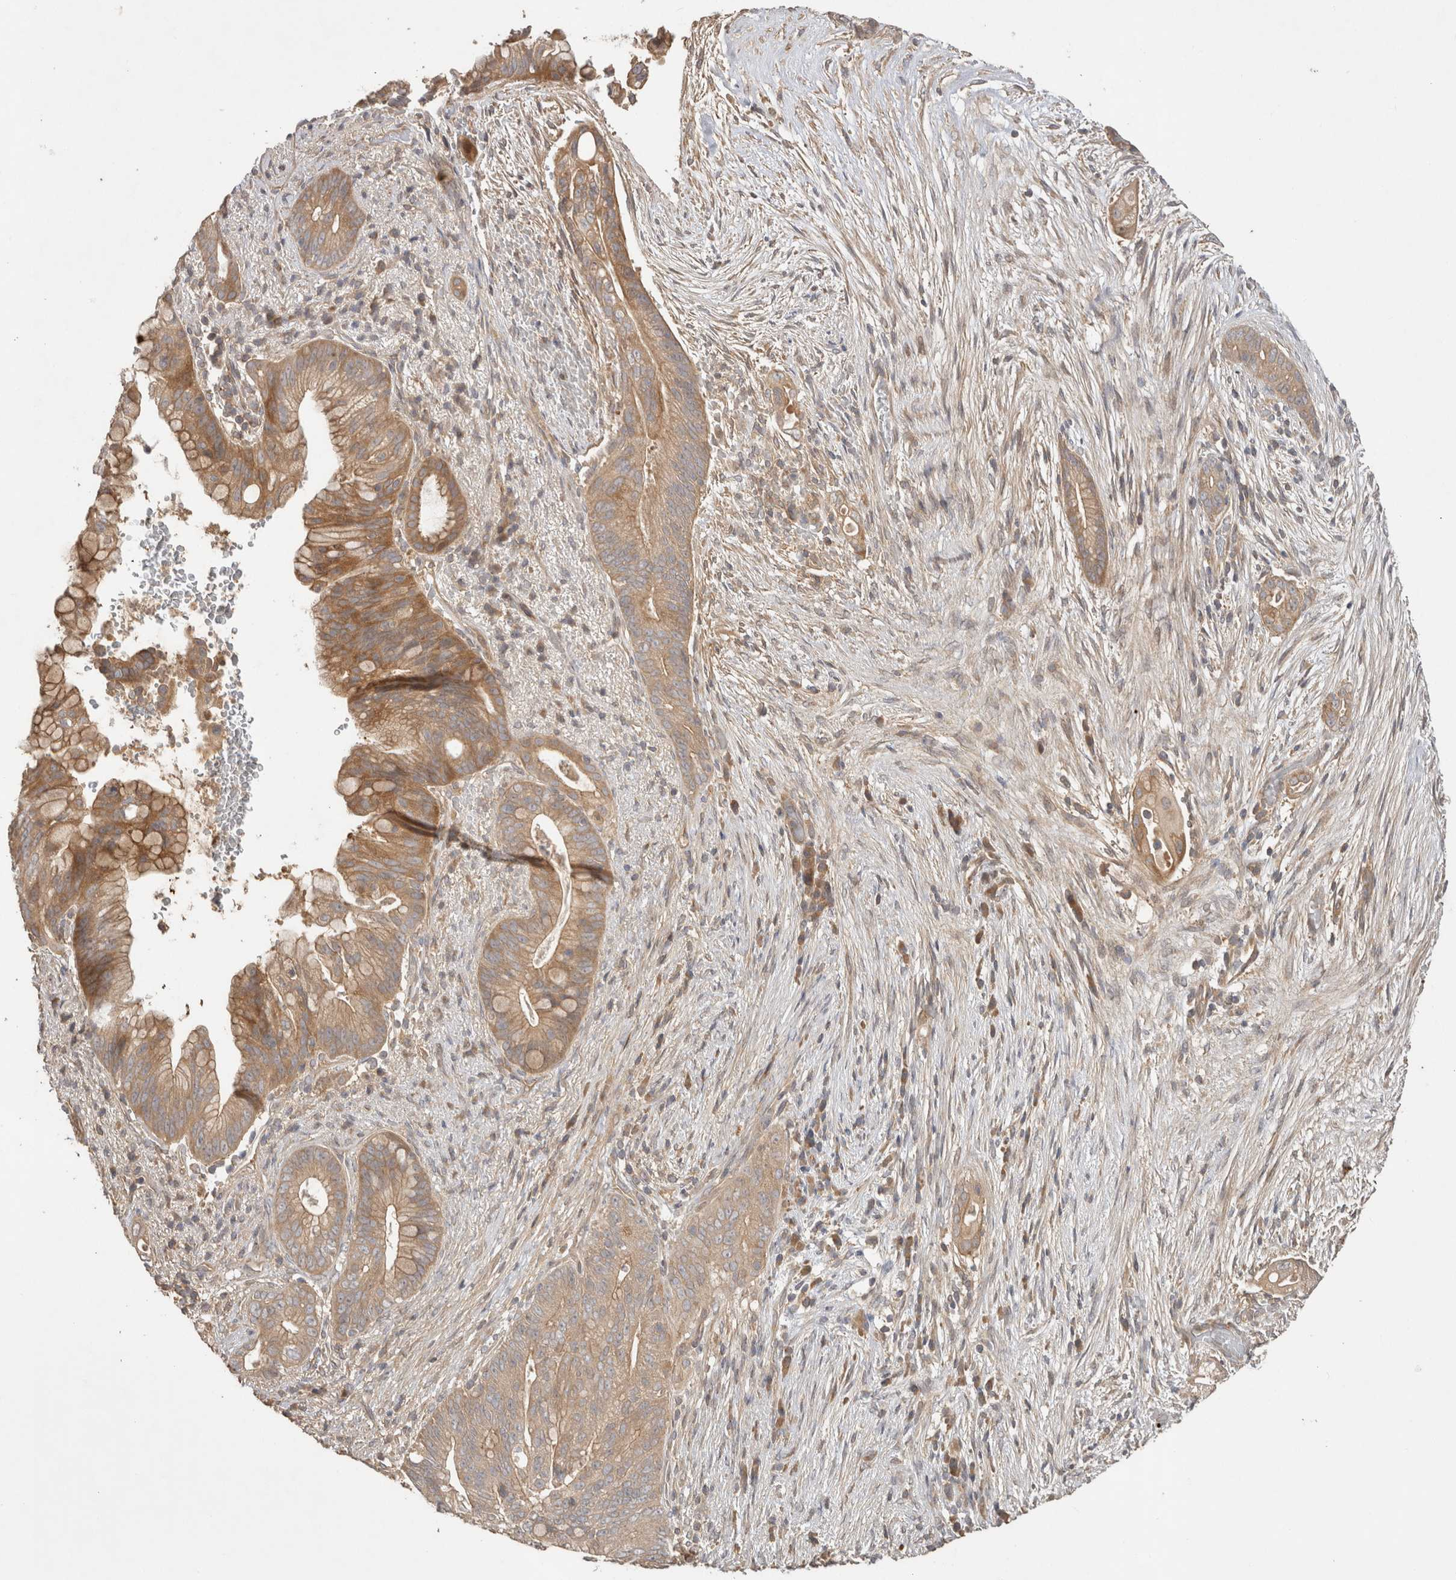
{"staining": {"intensity": "moderate", "quantity": ">75%", "location": "cytoplasmic/membranous"}, "tissue": "pancreatic cancer", "cell_type": "Tumor cells", "image_type": "cancer", "snomed": [{"axis": "morphology", "description": "Adenocarcinoma, NOS"}, {"axis": "topography", "description": "Pancreas"}], "caption": "Immunohistochemistry (DAB) staining of human adenocarcinoma (pancreatic) demonstrates moderate cytoplasmic/membranous protein positivity in approximately >75% of tumor cells.", "gene": "PPP1R42", "patient": {"sex": "male", "age": 53}}